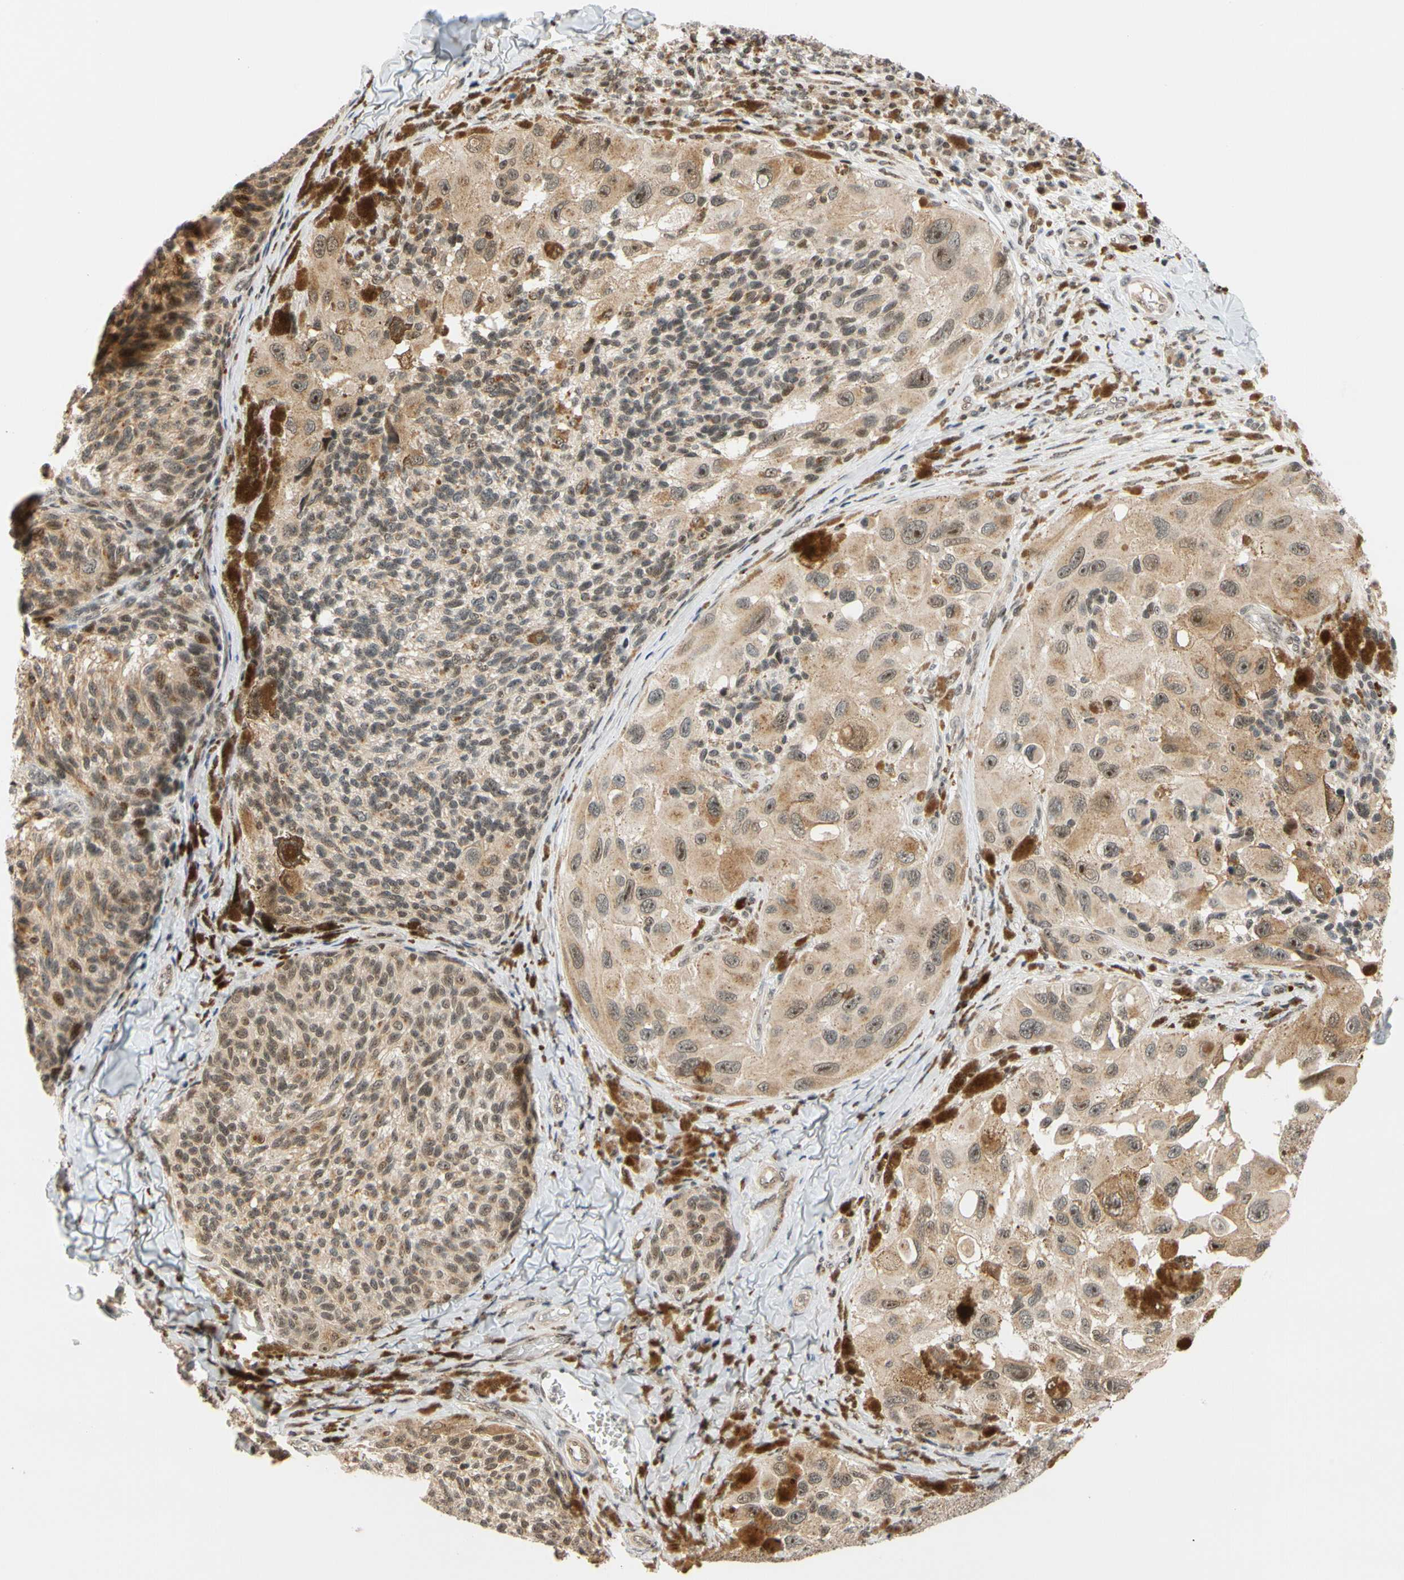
{"staining": {"intensity": "weak", "quantity": ">75%", "location": "cytoplasmic/membranous,nuclear"}, "tissue": "melanoma", "cell_type": "Tumor cells", "image_type": "cancer", "snomed": [{"axis": "morphology", "description": "Malignant melanoma, NOS"}, {"axis": "topography", "description": "Skin"}], "caption": "About >75% of tumor cells in malignant melanoma demonstrate weak cytoplasmic/membranous and nuclear protein expression as visualized by brown immunohistochemical staining.", "gene": "CDK7", "patient": {"sex": "female", "age": 73}}